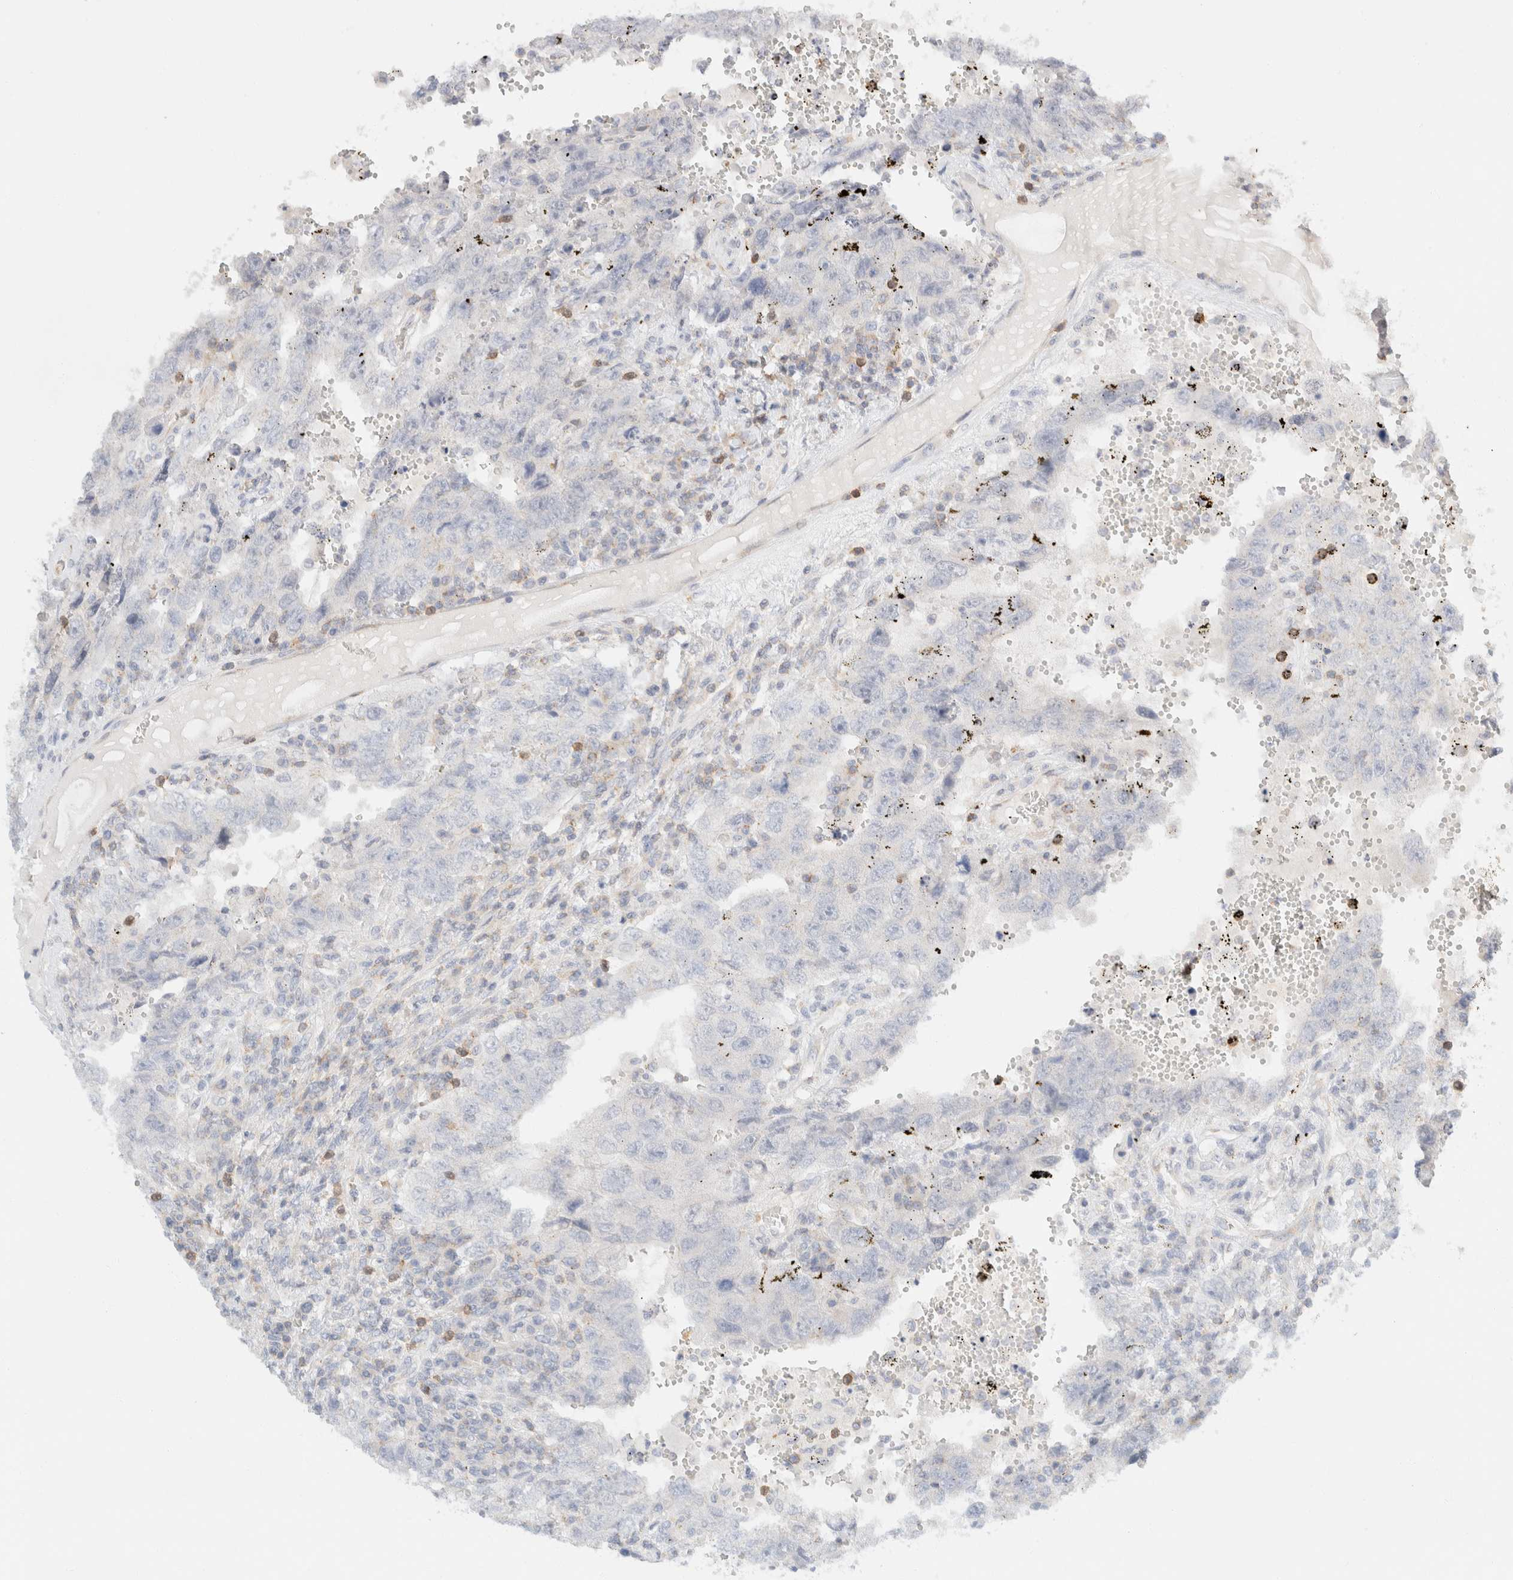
{"staining": {"intensity": "negative", "quantity": "none", "location": "none"}, "tissue": "testis cancer", "cell_type": "Tumor cells", "image_type": "cancer", "snomed": [{"axis": "morphology", "description": "Carcinoma, Embryonal, NOS"}, {"axis": "topography", "description": "Testis"}], "caption": "Embryonal carcinoma (testis) was stained to show a protein in brown. There is no significant expression in tumor cells.", "gene": "SH3GLB2", "patient": {"sex": "male", "age": 26}}